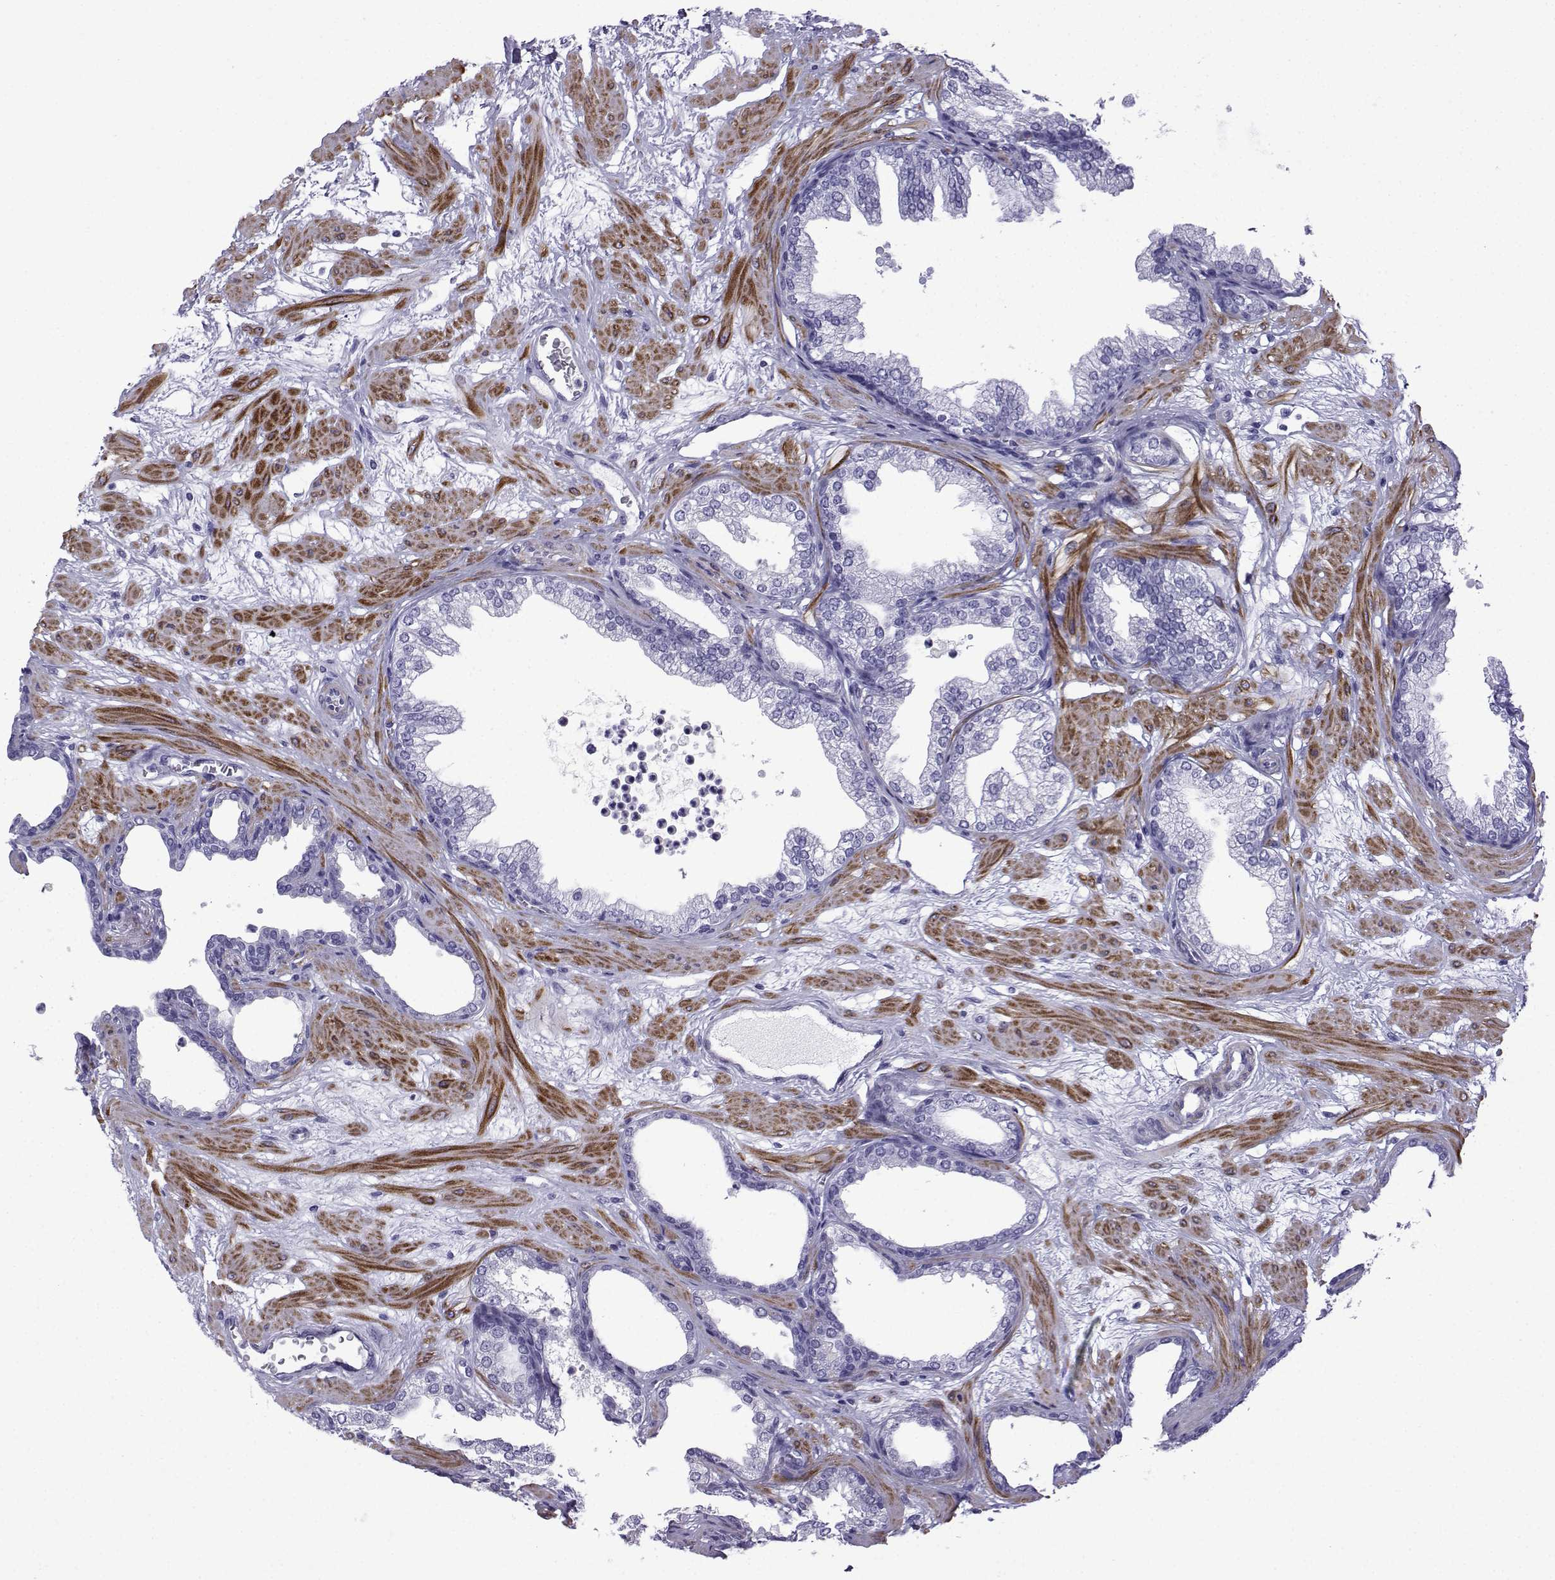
{"staining": {"intensity": "negative", "quantity": "none", "location": "none"}, "tissue": "prostate", "cell_type": "Glandular cells", "image_type": "normal", "snomed": [{"axis": "morphology", "description": "Normal tissue, NOS"}, {"axis": "topography", "description": "Prostate"}], "caption": "DAB immunohistochemical staining of normal prostate reveals no significant expression in glandular cells.", "gene": "KCNF1", "patient": {"sex": "male", "age": 37}}